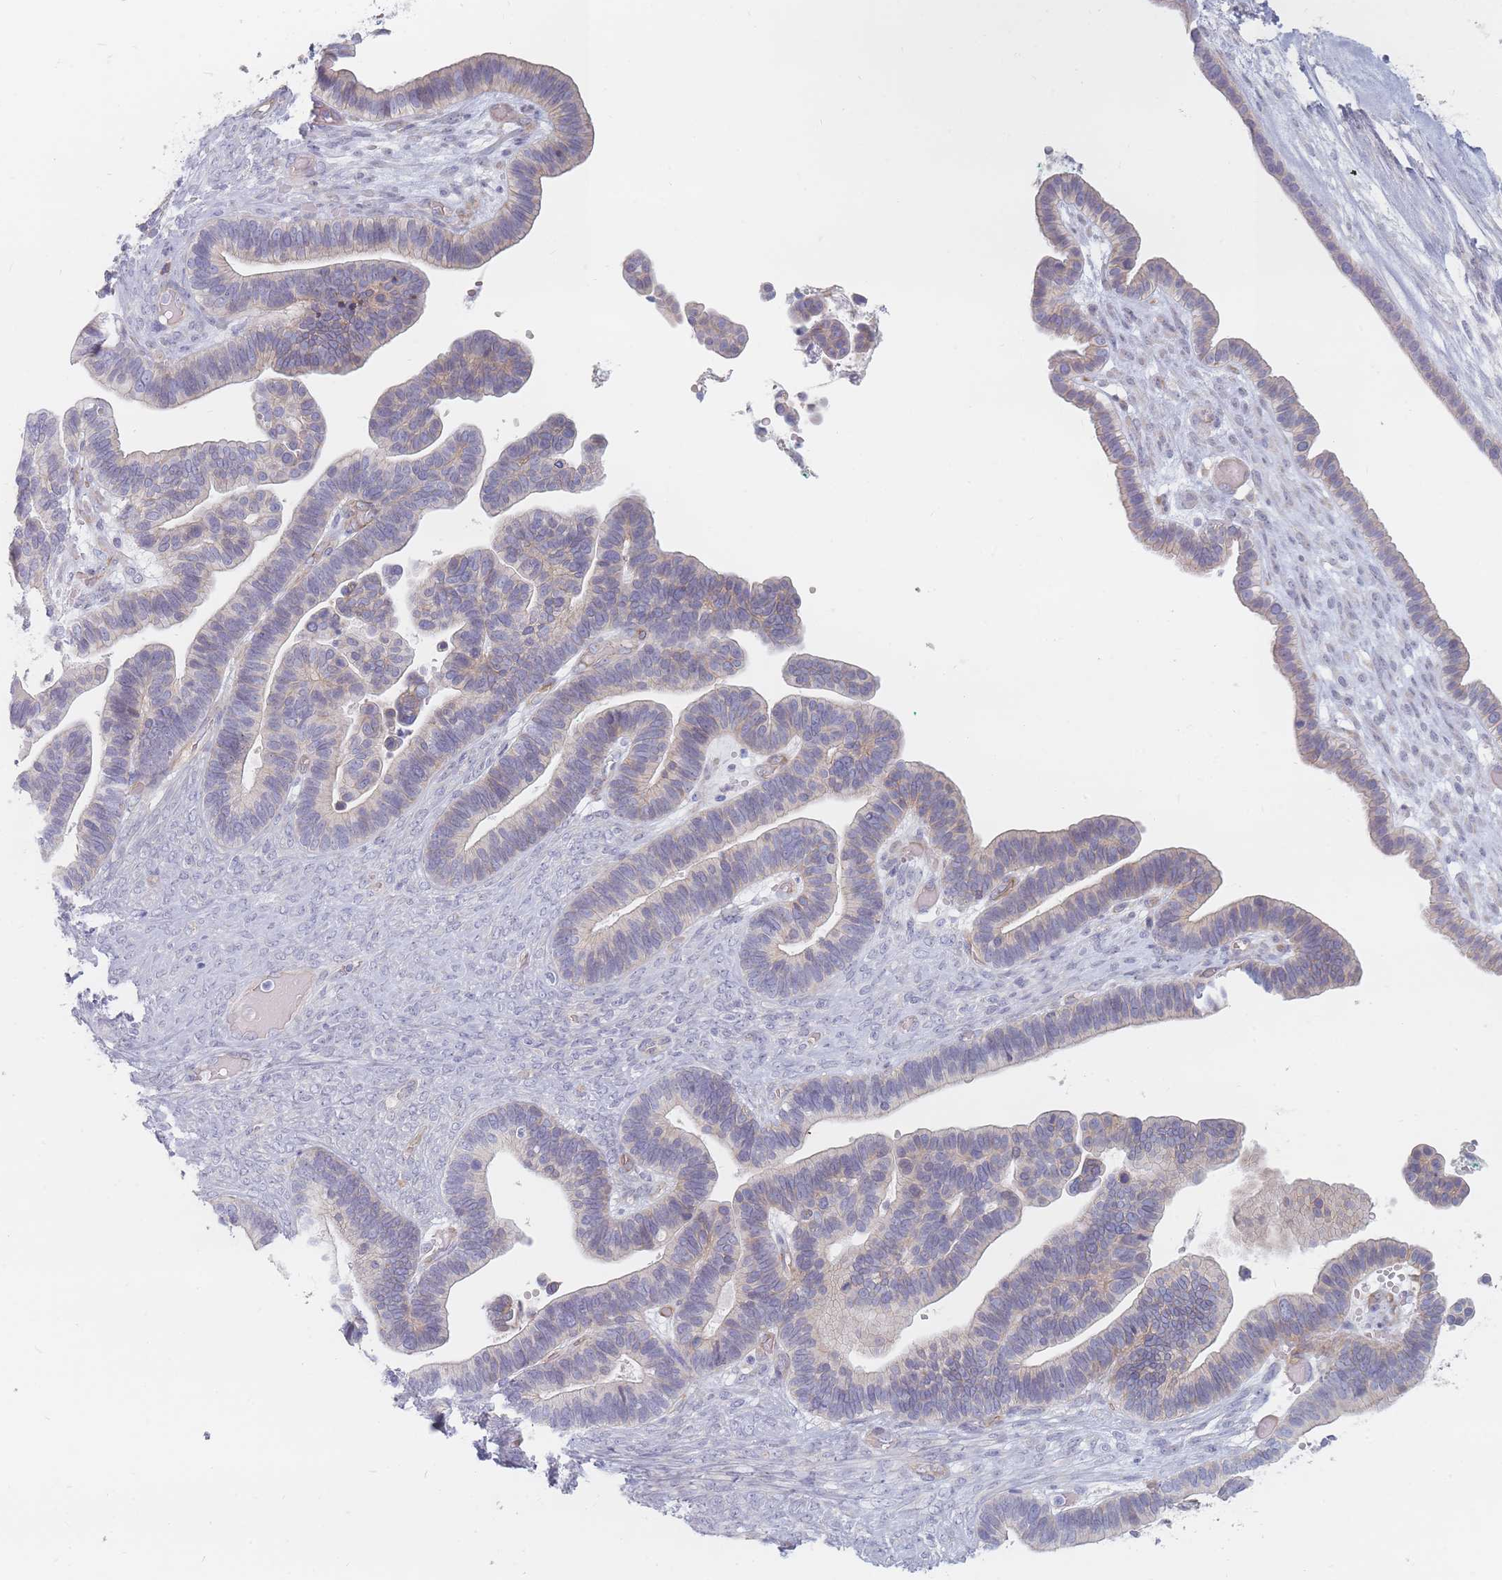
{"staining": {"intensity": "weak", "quantity": "25%-75%", "location": "cytoplasmic/membranous"}, "tissue": "ovarian cancer", "cell_type": "Tumor cells", "image_type": "cancer", "snomed": [{"axis": "morphology", "description": "Cystadenocarcinoma, serous, NOS"}, {"axis": "topography", "description": "Ovary"}], "caption": "Immunohistochemistry (DAB (3,3'-diaminobenzidine)) staining of human ovarian cancer reveals weak cytoplasmic/membranous protein expression in about 25%-75% of tumor cells.", "gene": "ERBIN", "patient": {"sex": "female", "age": 56}}